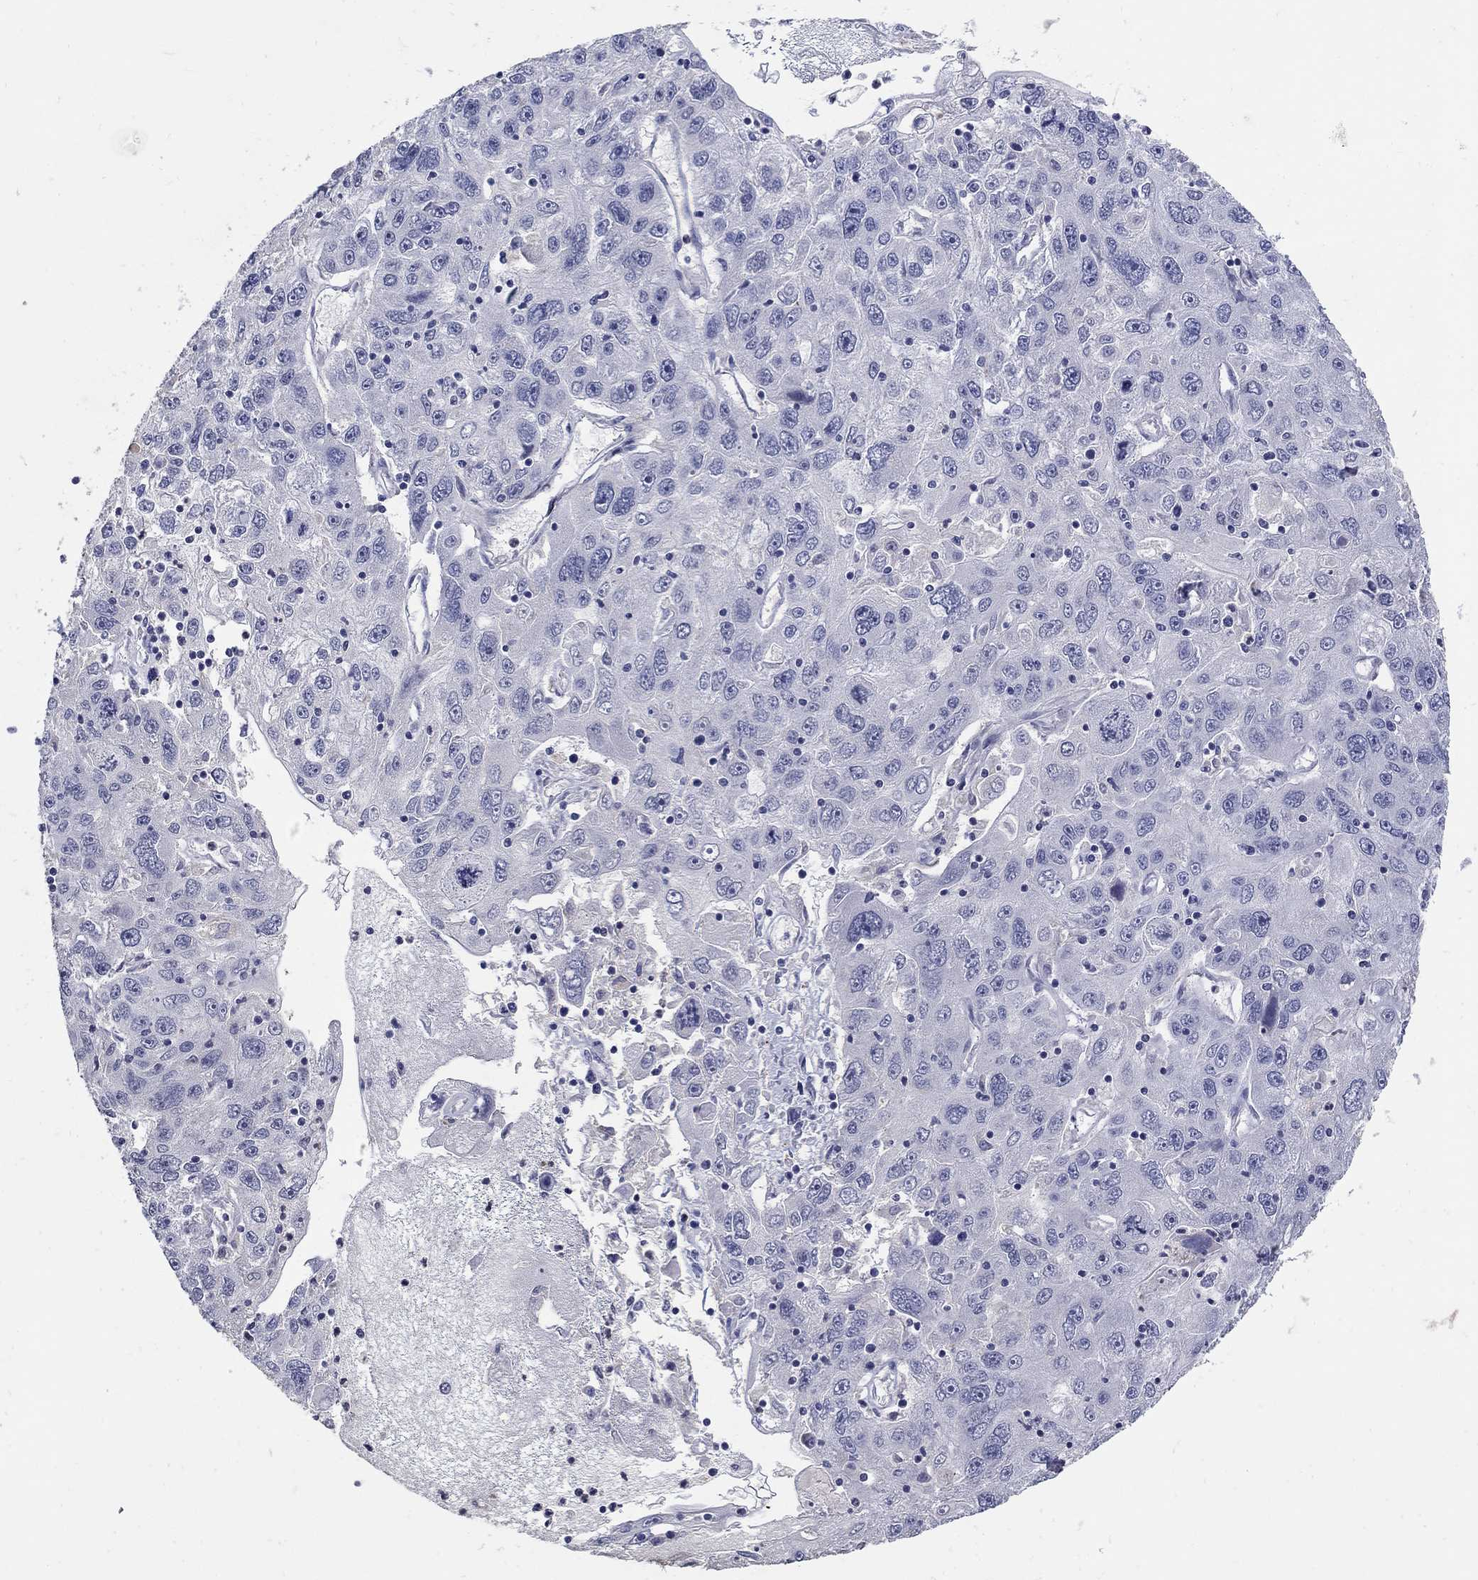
{"staining": {"intensity": "negative", "quantity": "none", "location": "none"}, "tissue": "stomach cancer", "cell_type": "Tumor cells", "image_type": "cancer", "snomed": [{"axis": "morphology", "description": "Adenocarcinoma, NOS"}, {"axis": "topography", "description": "Stomach"}], "caption": "Immunohistochemical staining of stomach cancer shows no significant positivity in tumor cells. The staining was performed using DAB (3,3'-diaminobenzidine) to visualize the protein expression in brown, while the nuclei were stained in blue with hematoxylin (Magnification: 20x).", "gene": "CETN1", "patient": {"sex": "male", "age": 56}}